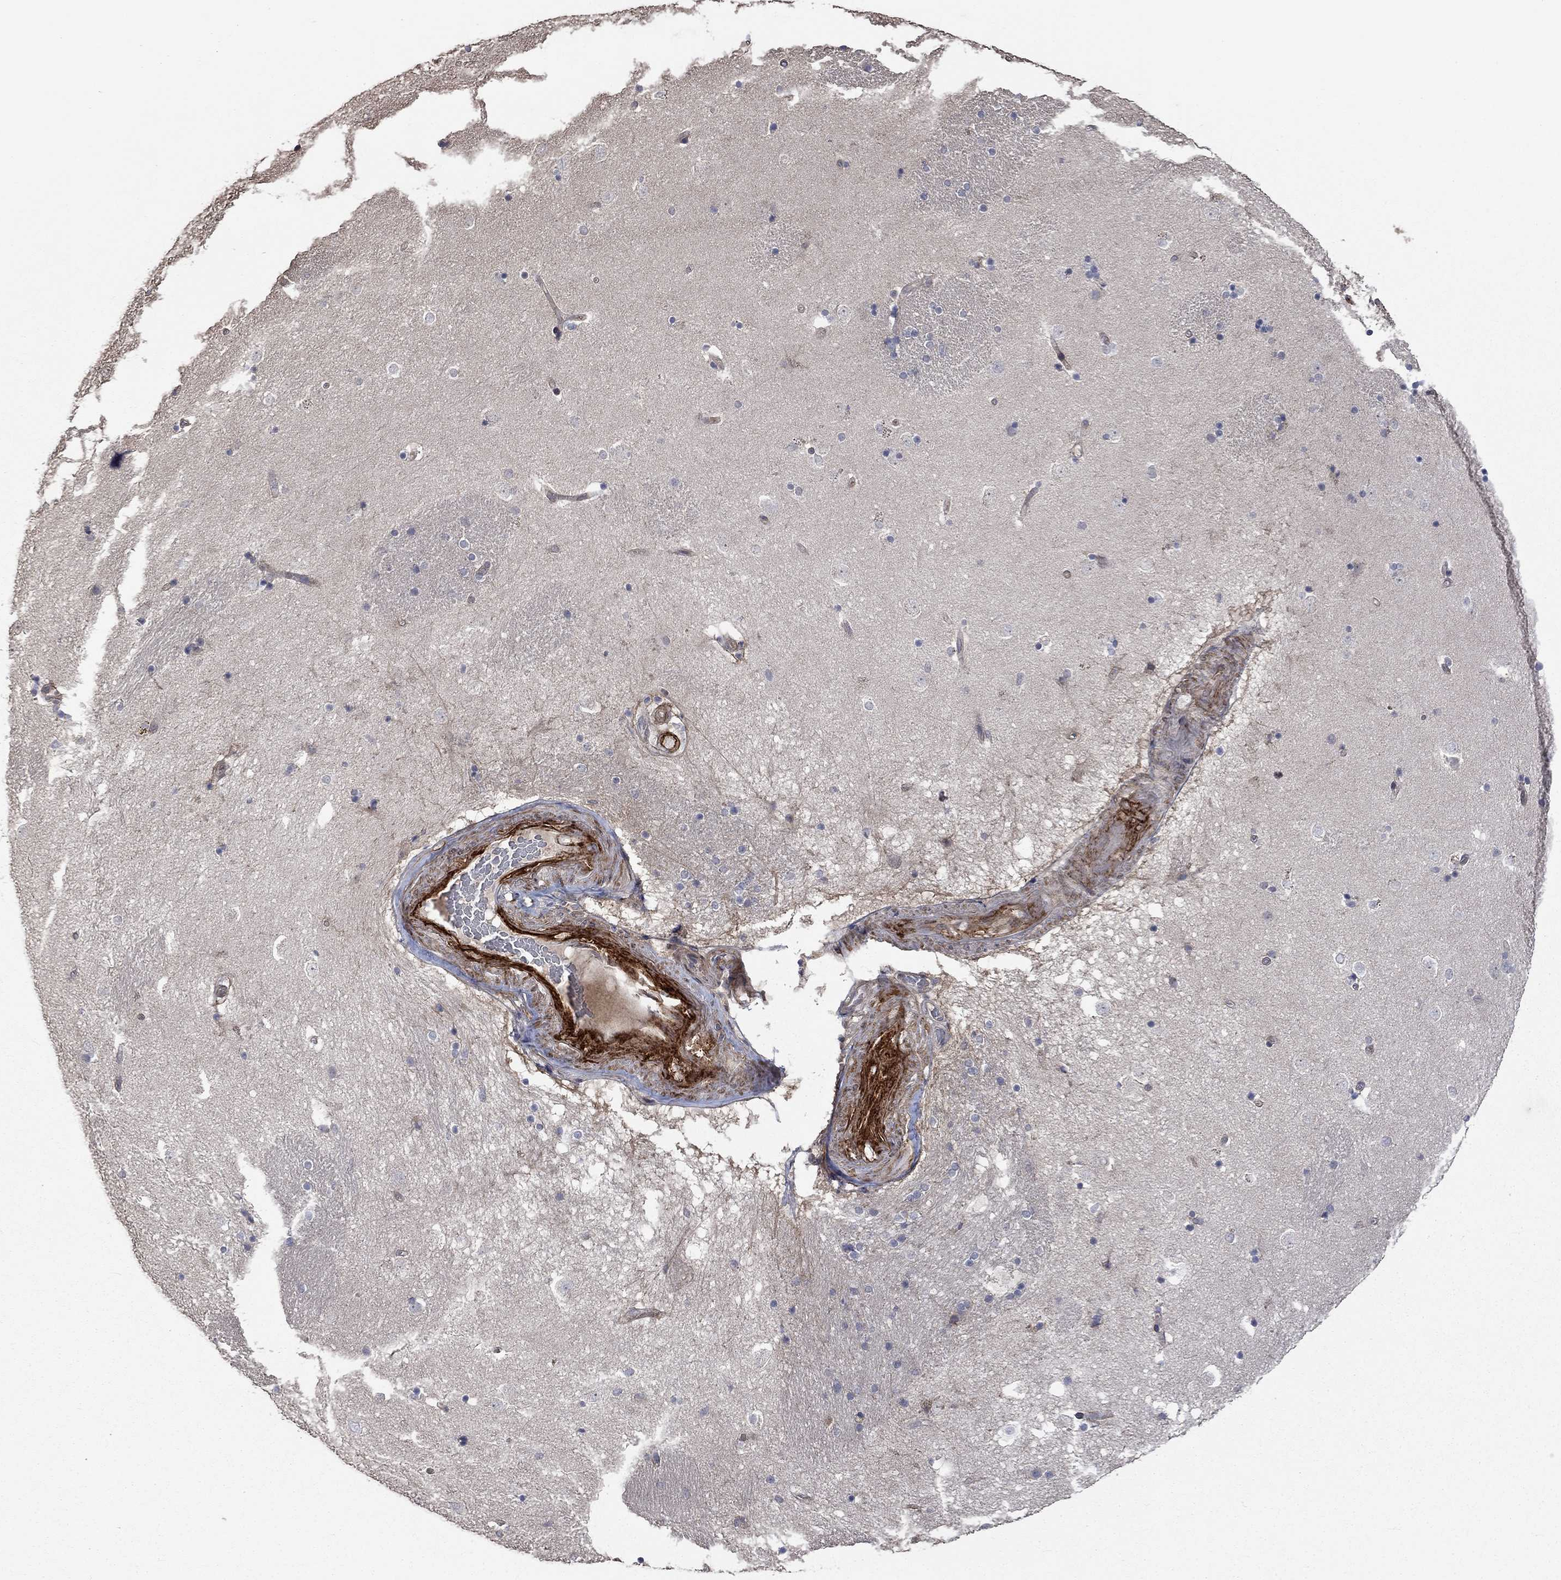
{"staining": {"intensity": "negative", "quantity": "none", "location": "none"}, "tissue": "caudate", "cell_type": "Glial cells", "image_type": "normal", "snomed": [{"axis": "morphology", "description": "Normal tissue, NOS"}, {"axis": "topography", "description": "Lateral ventricle wall"}], "caption": "Histopathology image shows no significant protein staining in glial cells of normal caudate. The staining is performed using DAB brown chromogen with nuclei counter-stained in using hematoxylin.", "gene": "VCAN", "patient": {"sex": "male", "age": 51}}